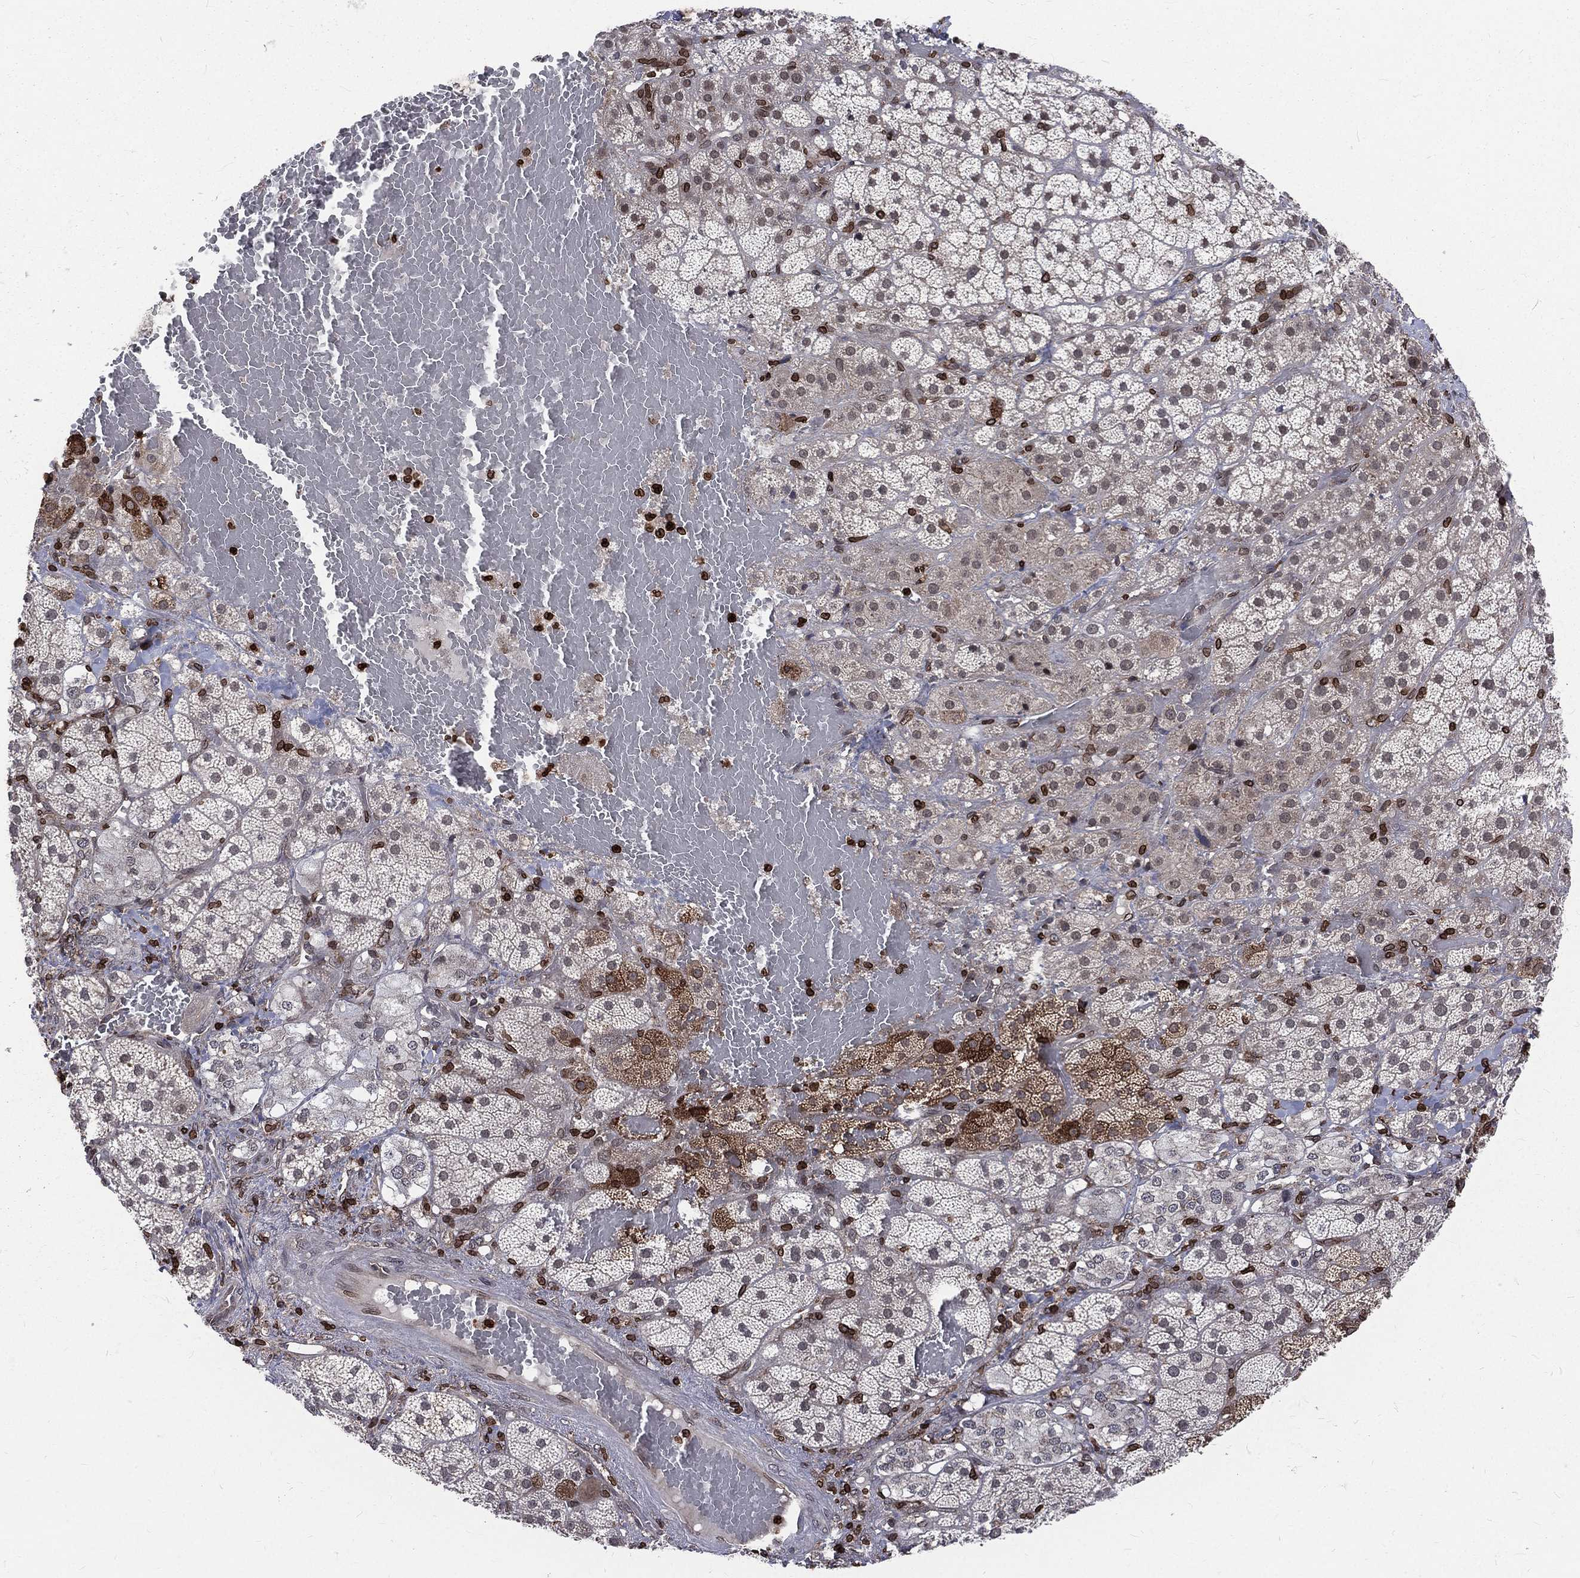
{"staining": {"intensity": "strong", "quantity": "<25%", "location": "cytoplasmic/membranous"}, "tissue": "adrenal gland", "cell_type": "Glandular cells", "image_type": "normal", "snomed": [{"axis": "morphology", "description": "Normal tissue, NOS"}, {"axis": "topography", "description": "Adrenal gland"}], "caption": "High-power microscopy captured an immunohistochemistry micrograph of normal adrenal gland, revealing strong cytoplasmic/membranous staining in approximately <25% of glandular cells.", "gene": "LBR", "patient": {"sex": "male", "age": 57}}